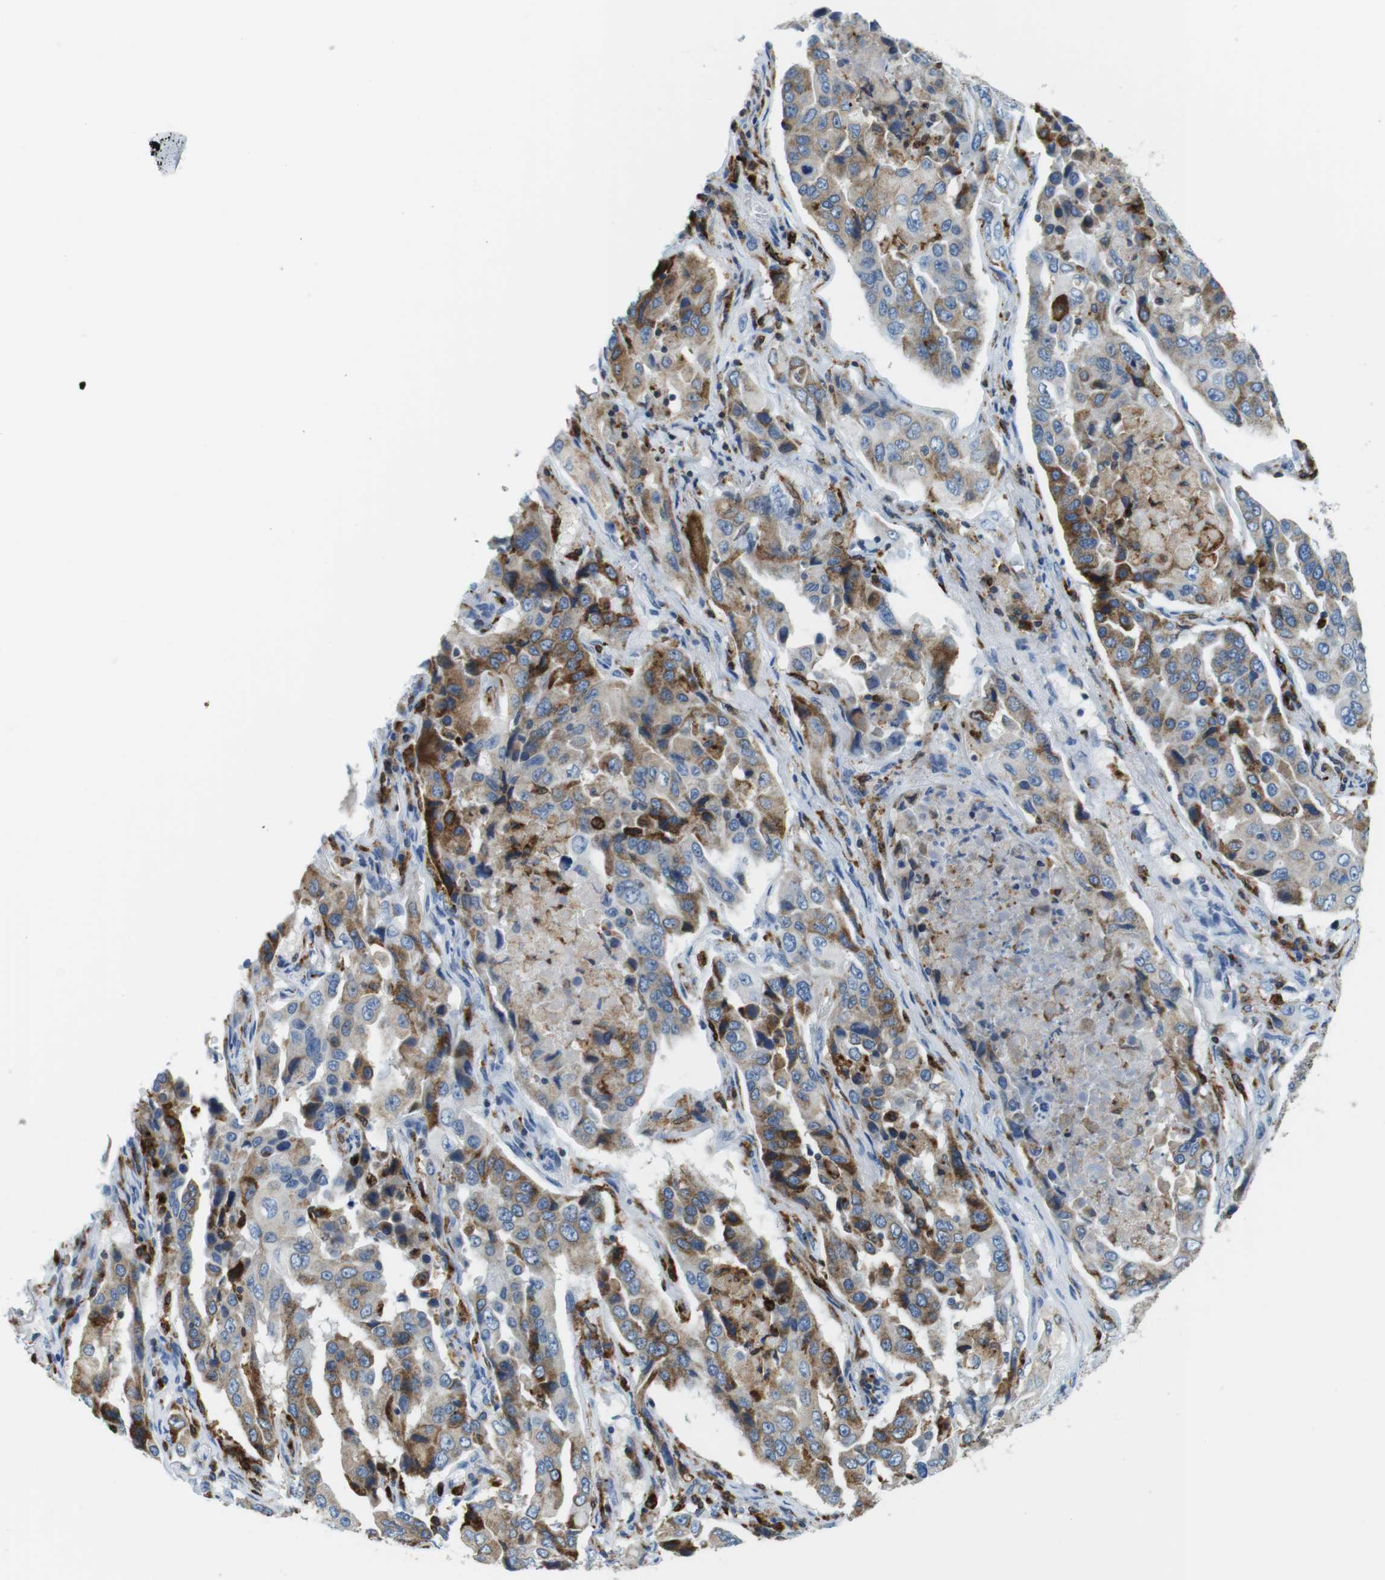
{"staining": {"intensity": "moderate", "quantity": ">75%", "location": "cytoplasmic/membranous"}, "tissue": "lung cancer", "cell_type": "Tumor cells", "image_type": "cancer", "snomed": [{"axis": "morphology", "description": "Adenocarcinoma, NOS"}, {"axis": "topography", "description": "Lung"}], "caption": "IHC (DAB) staining of lung adenocarcinoma shows moderate cytoplasmic/membranous protein expression in approximately >75% of tumor cells.", "gene": "CIITA", "patient": {"sex": "female", "age": 65}}